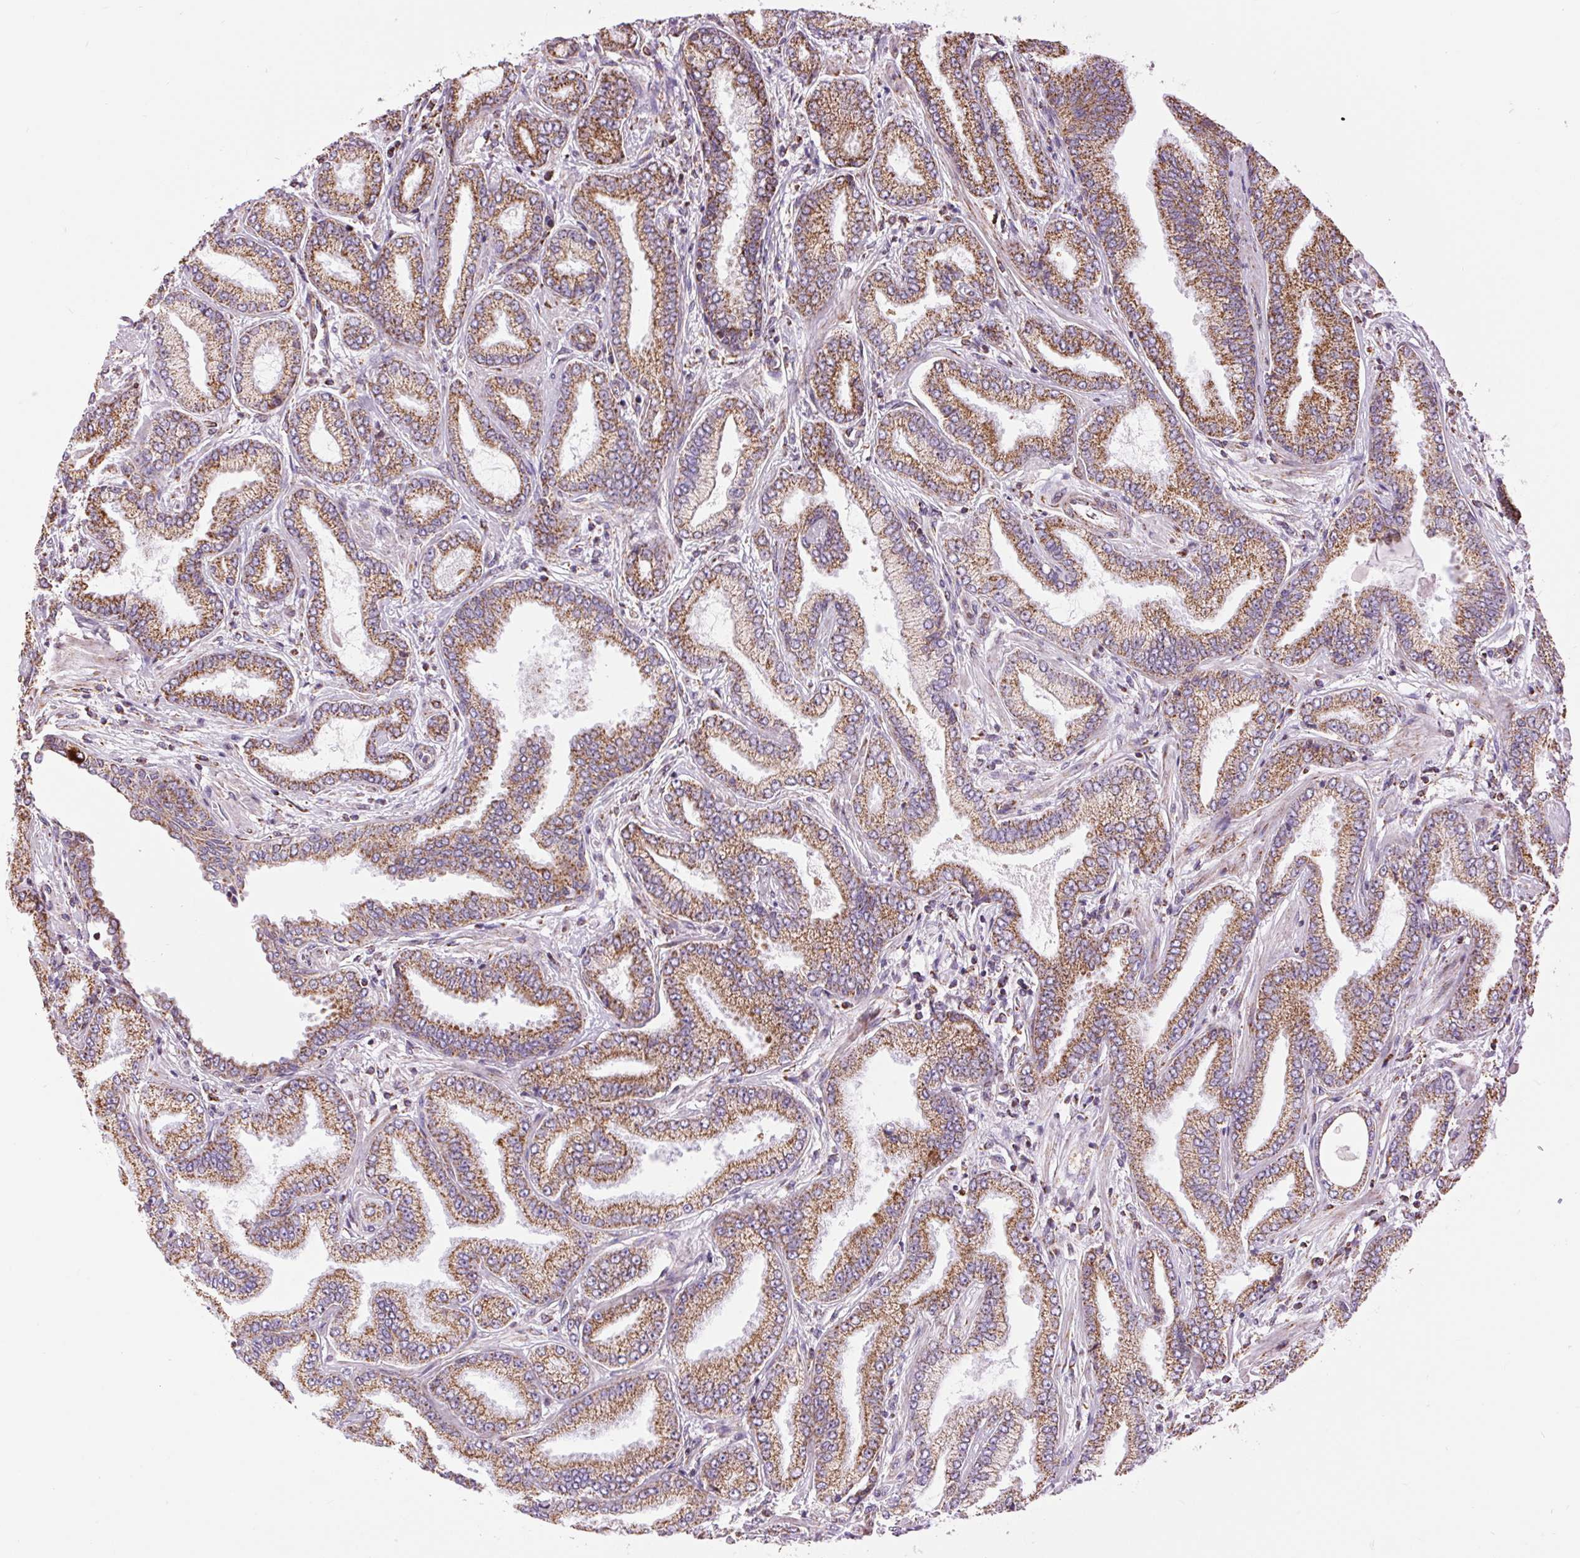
{"staining": {"intensity": "moderate", "quantity": ">75%", "location": "cytoplasmic/membranous"}, "tissue": "prostate cancer", "cell_type": "Tumor cells", "image_type": "cancer", "snomed": [{"axis": "morphology", "description": "Adenocarcinoma, Low grade"}, {"axis": "topography", "description": "Prostate"}], "caption": "Tumor cells reveal medium levels of moderate cytoplasmic/membranous staining in approximately >75% of cells in human adenocarcinoma (low-grade) (prostate). The staining was performed using DAB, with brown indicating positive protein expression. Nuclei are stained blue with hematoxylin.", "gene": "ATP5PB", "patient": {"sex": "male", "age": 55}}